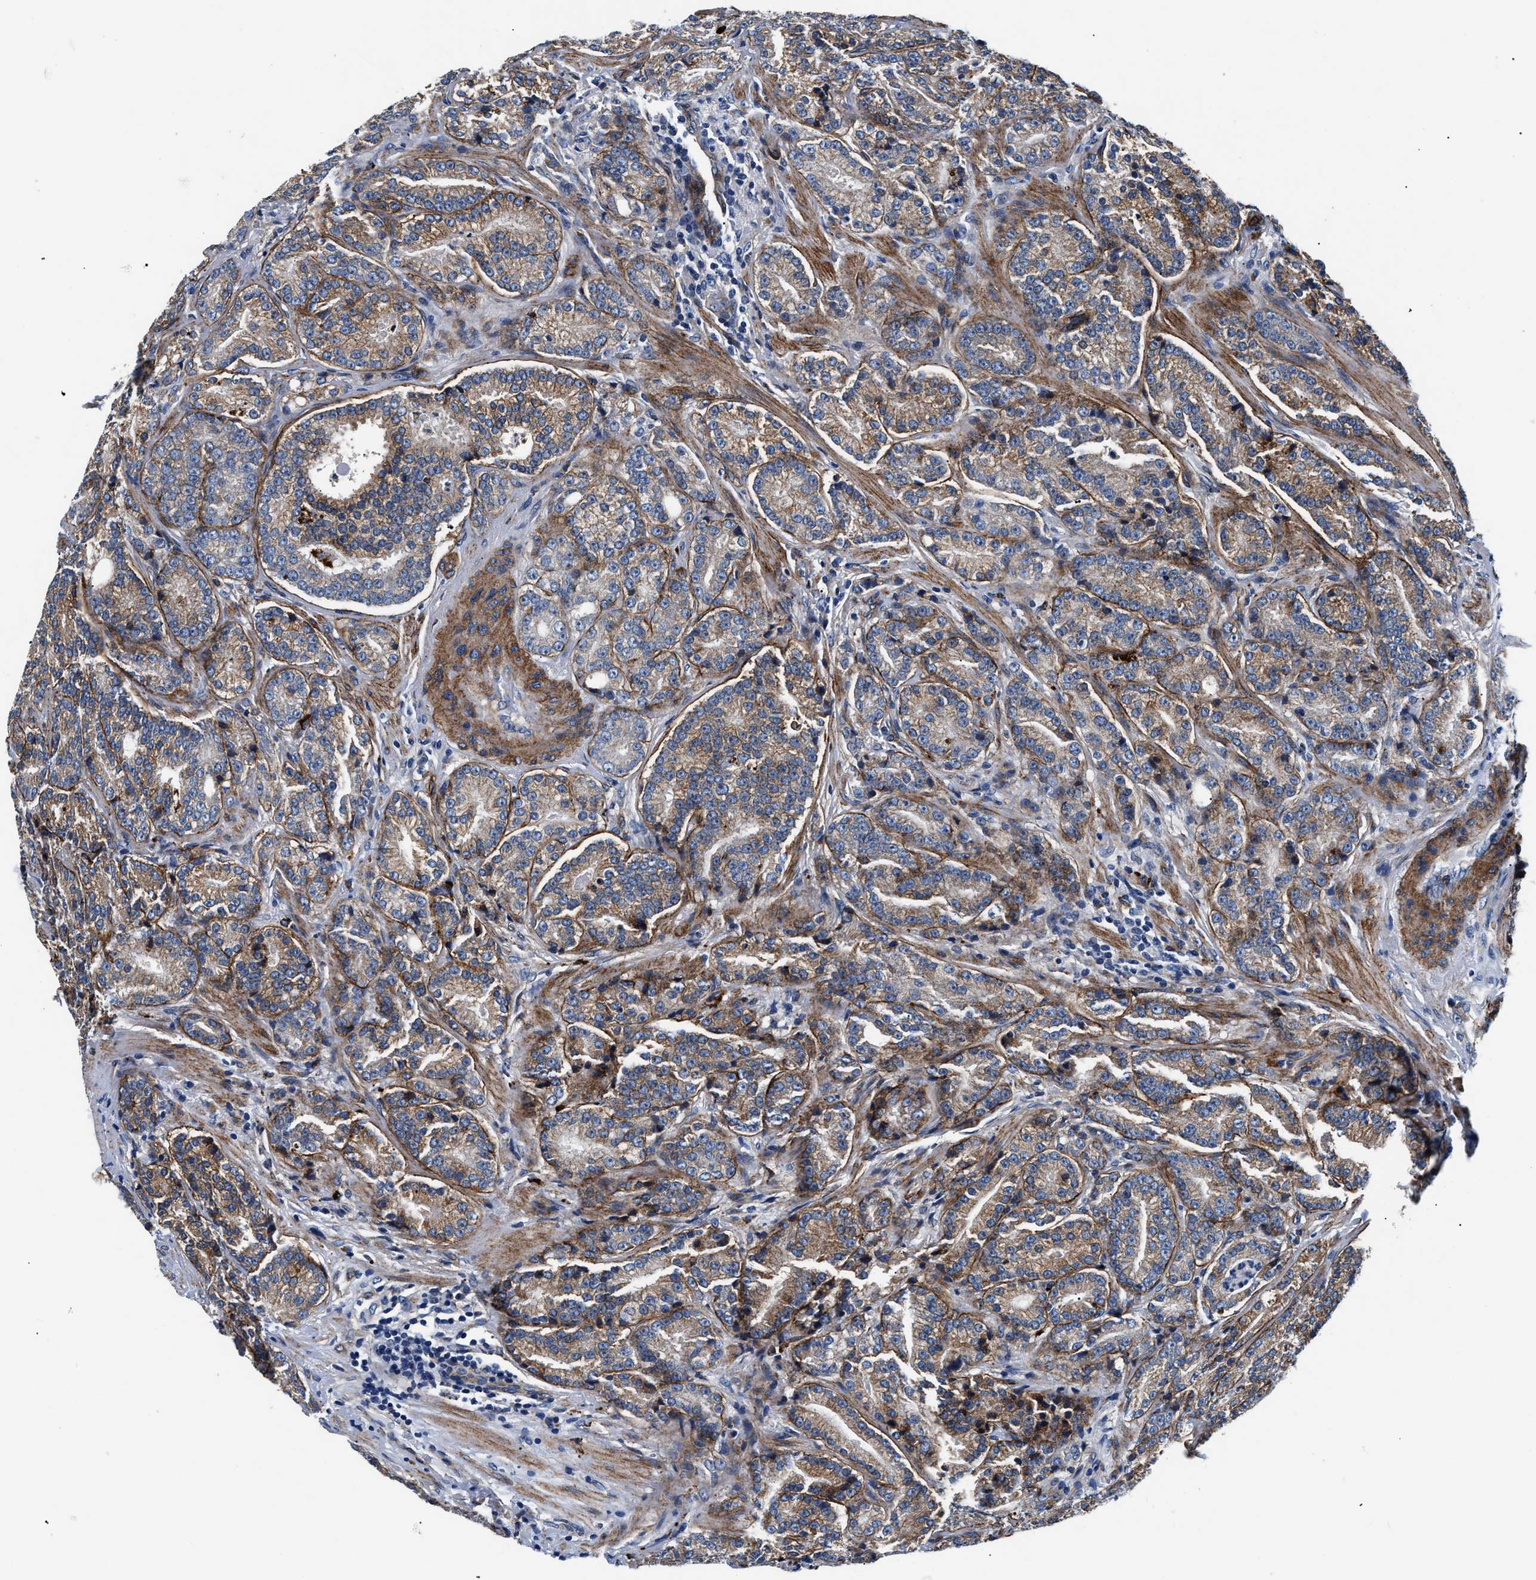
{"staining": {"intensity": "moderate", "quantity": ">75%", "location": "cytoplasmic/membranous"}, "tissue": "prostate cancer", "cell_type": "Tumor cells", "image_type": "cancer", "snomed": [{"axis": "morphology", "description": "Adenocarcinoma, High grade"}, {"axis": "topography", "description": "Prostate"}], "caption": "Prostate high-grade adenocarcinoma was stained to show a protein in brown. There is medium levels of moderate cytoplasmic/membranous staining in approximately >75% of tumor cells.", "gene": "DAG1", "patient": {"sex": "male", "age": 61}}